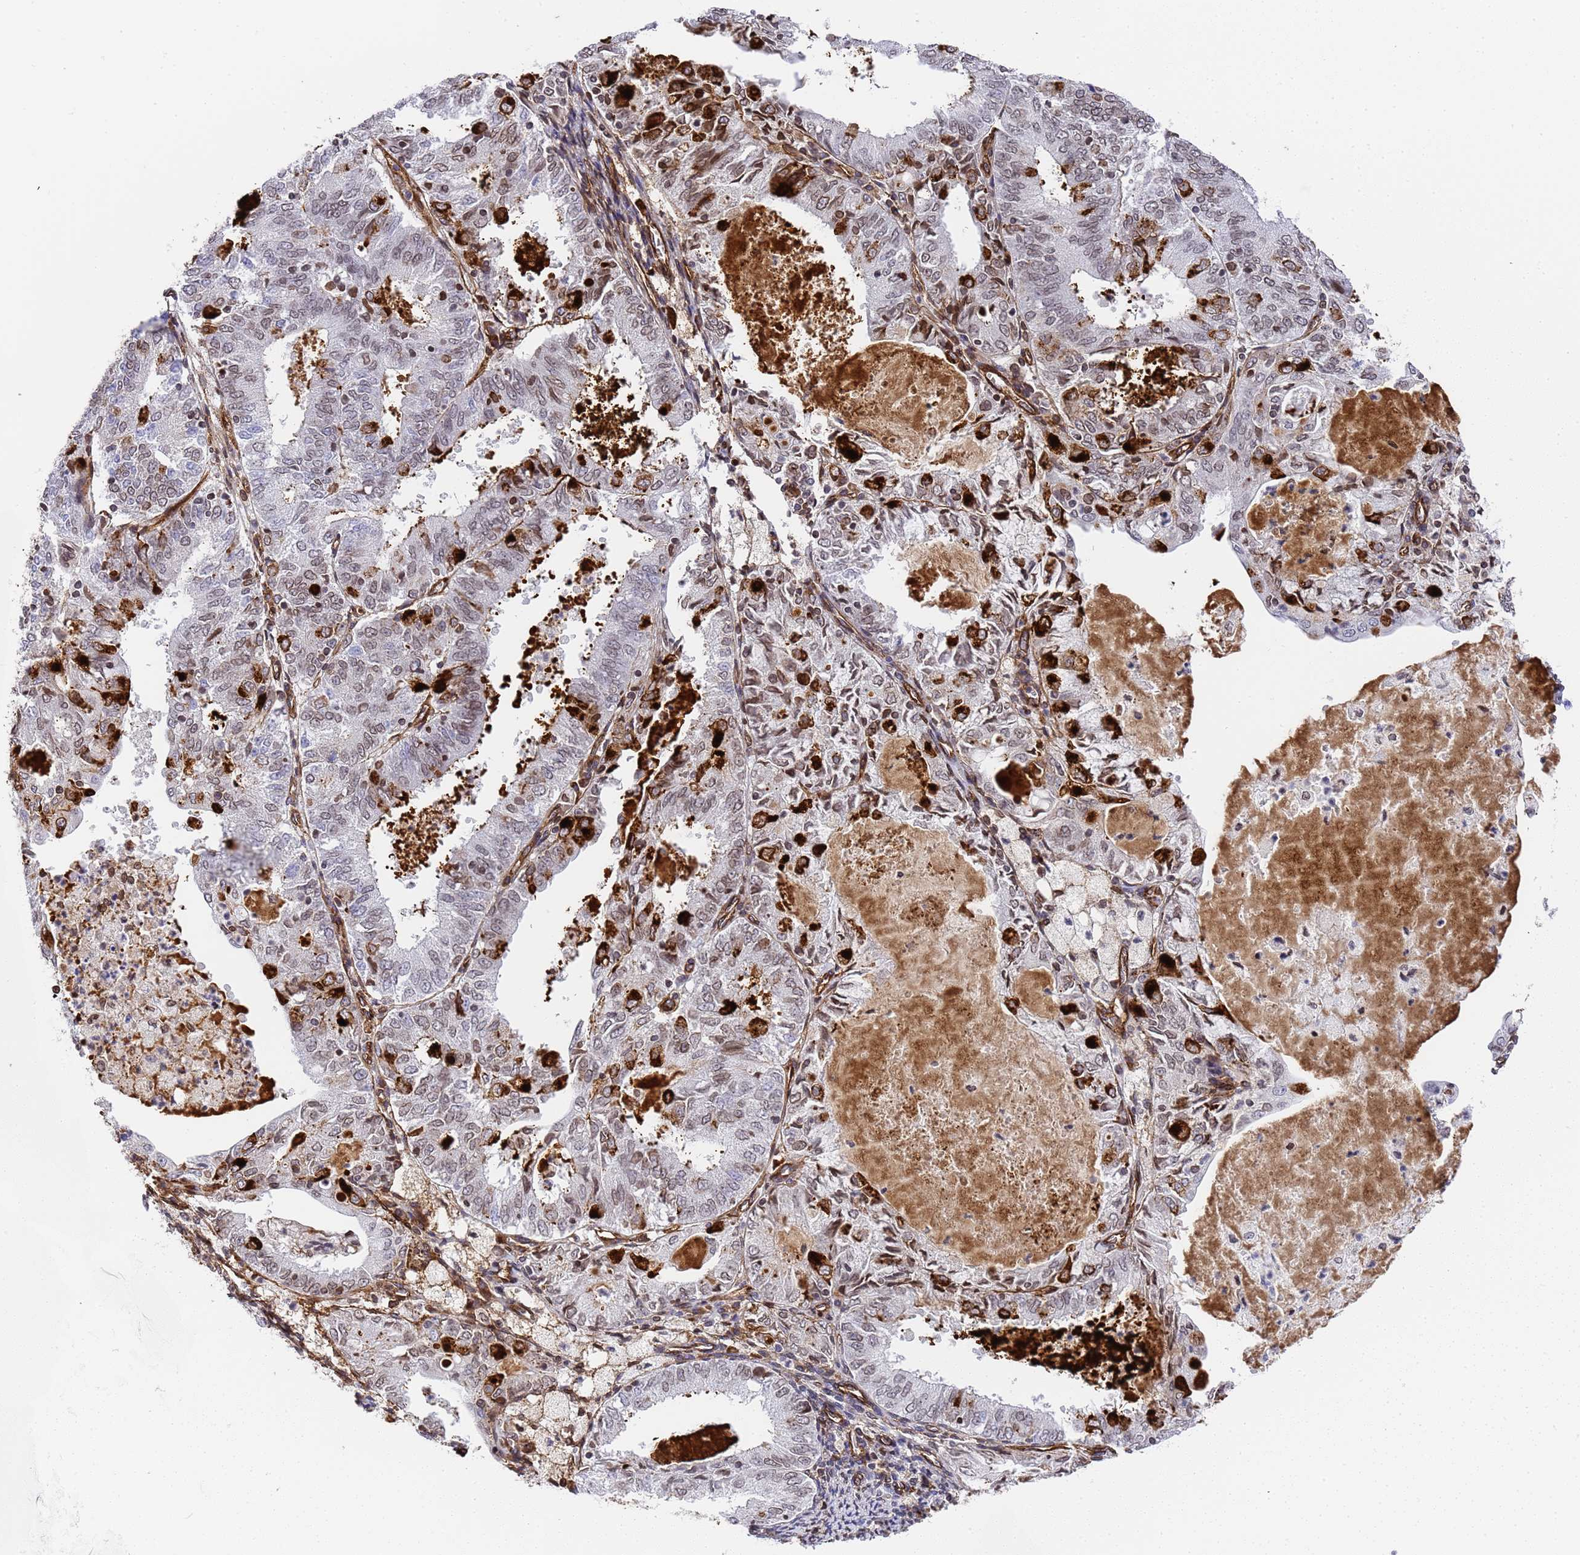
{"staining": {"intensity": "moderate", "quantity": "<25%", "location": "cytoplasmic/membranous,nuclear"}, "tissue": "endometrial cancer", "cell_type": "Tumor cells", "image_type": "cancer", "snomed": [{"axis": "morphology", "description": "Adenocarcinoma, NOS"}, {"axis": "topography", "description": "Endometrium"}], "caption": "Brown immunohistochemical staining in human endometrial cancer shows moderate cytoplasmic/membranous and nuclear staining in about <25% of tumor cells. (IHC, brightfield microscopy, high magnification).", "gene": "IGFBP7", "patient": {"sex": "female", "age": 57}}